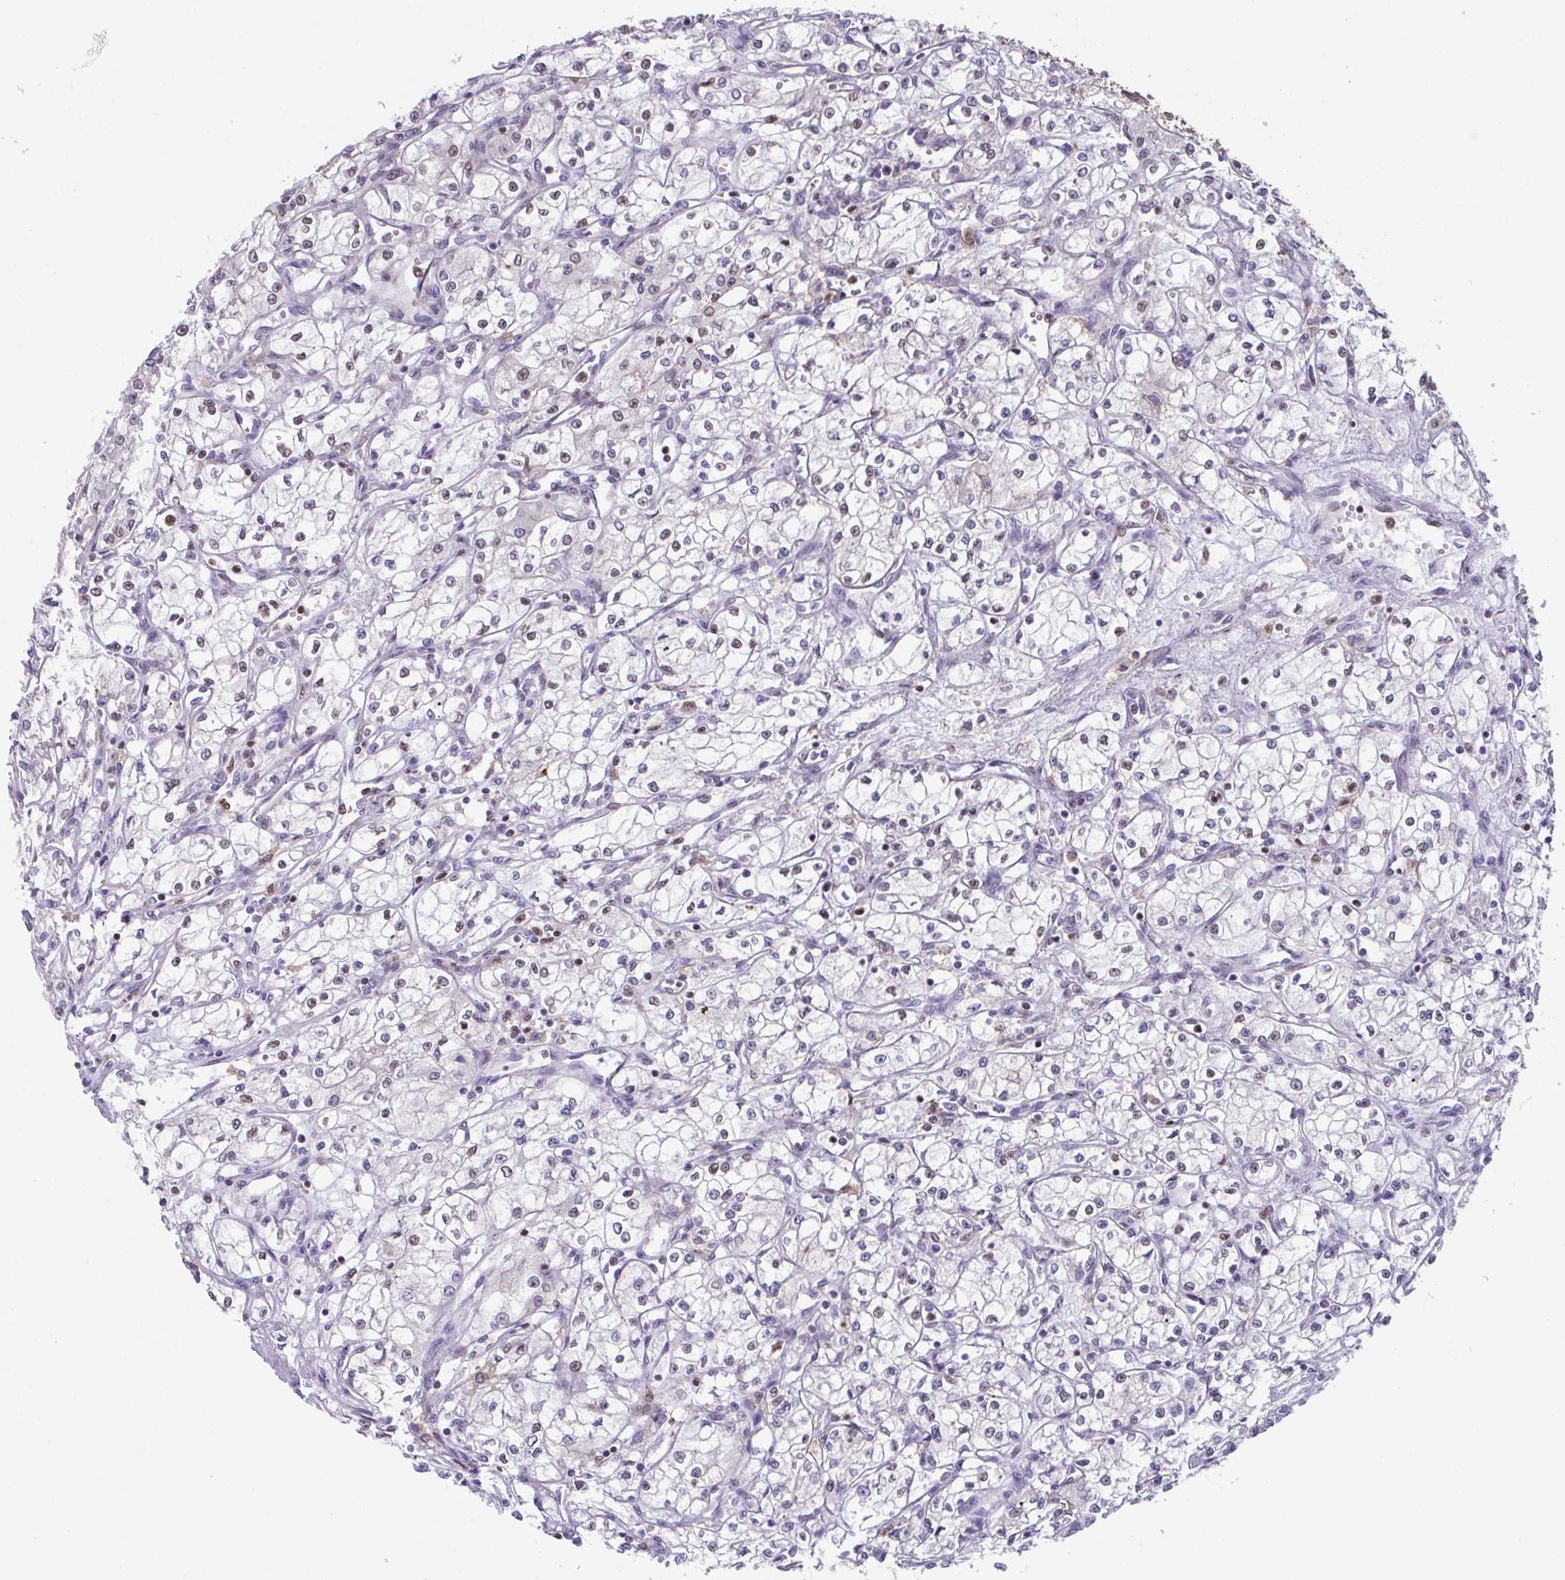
{"staining": {"intensity": "weak", "quantity": "<25%", "location": "nuclear"}, "tissue": "renal cancer", "cell_type": "Tumor cells", "image_type": "cancer", "snomed": [{"axis": "morphology", "description": "Adenocarcinoma, NOS"}, {"axis": "topography", "description": "Kidney"}], "caption": "Immunohistochemical staining of human adenocarcinoma (renal) shows no significant expression in tumor cells.", "gene": "OR6K3", "patient": {"sex": "male", "age": 59}}